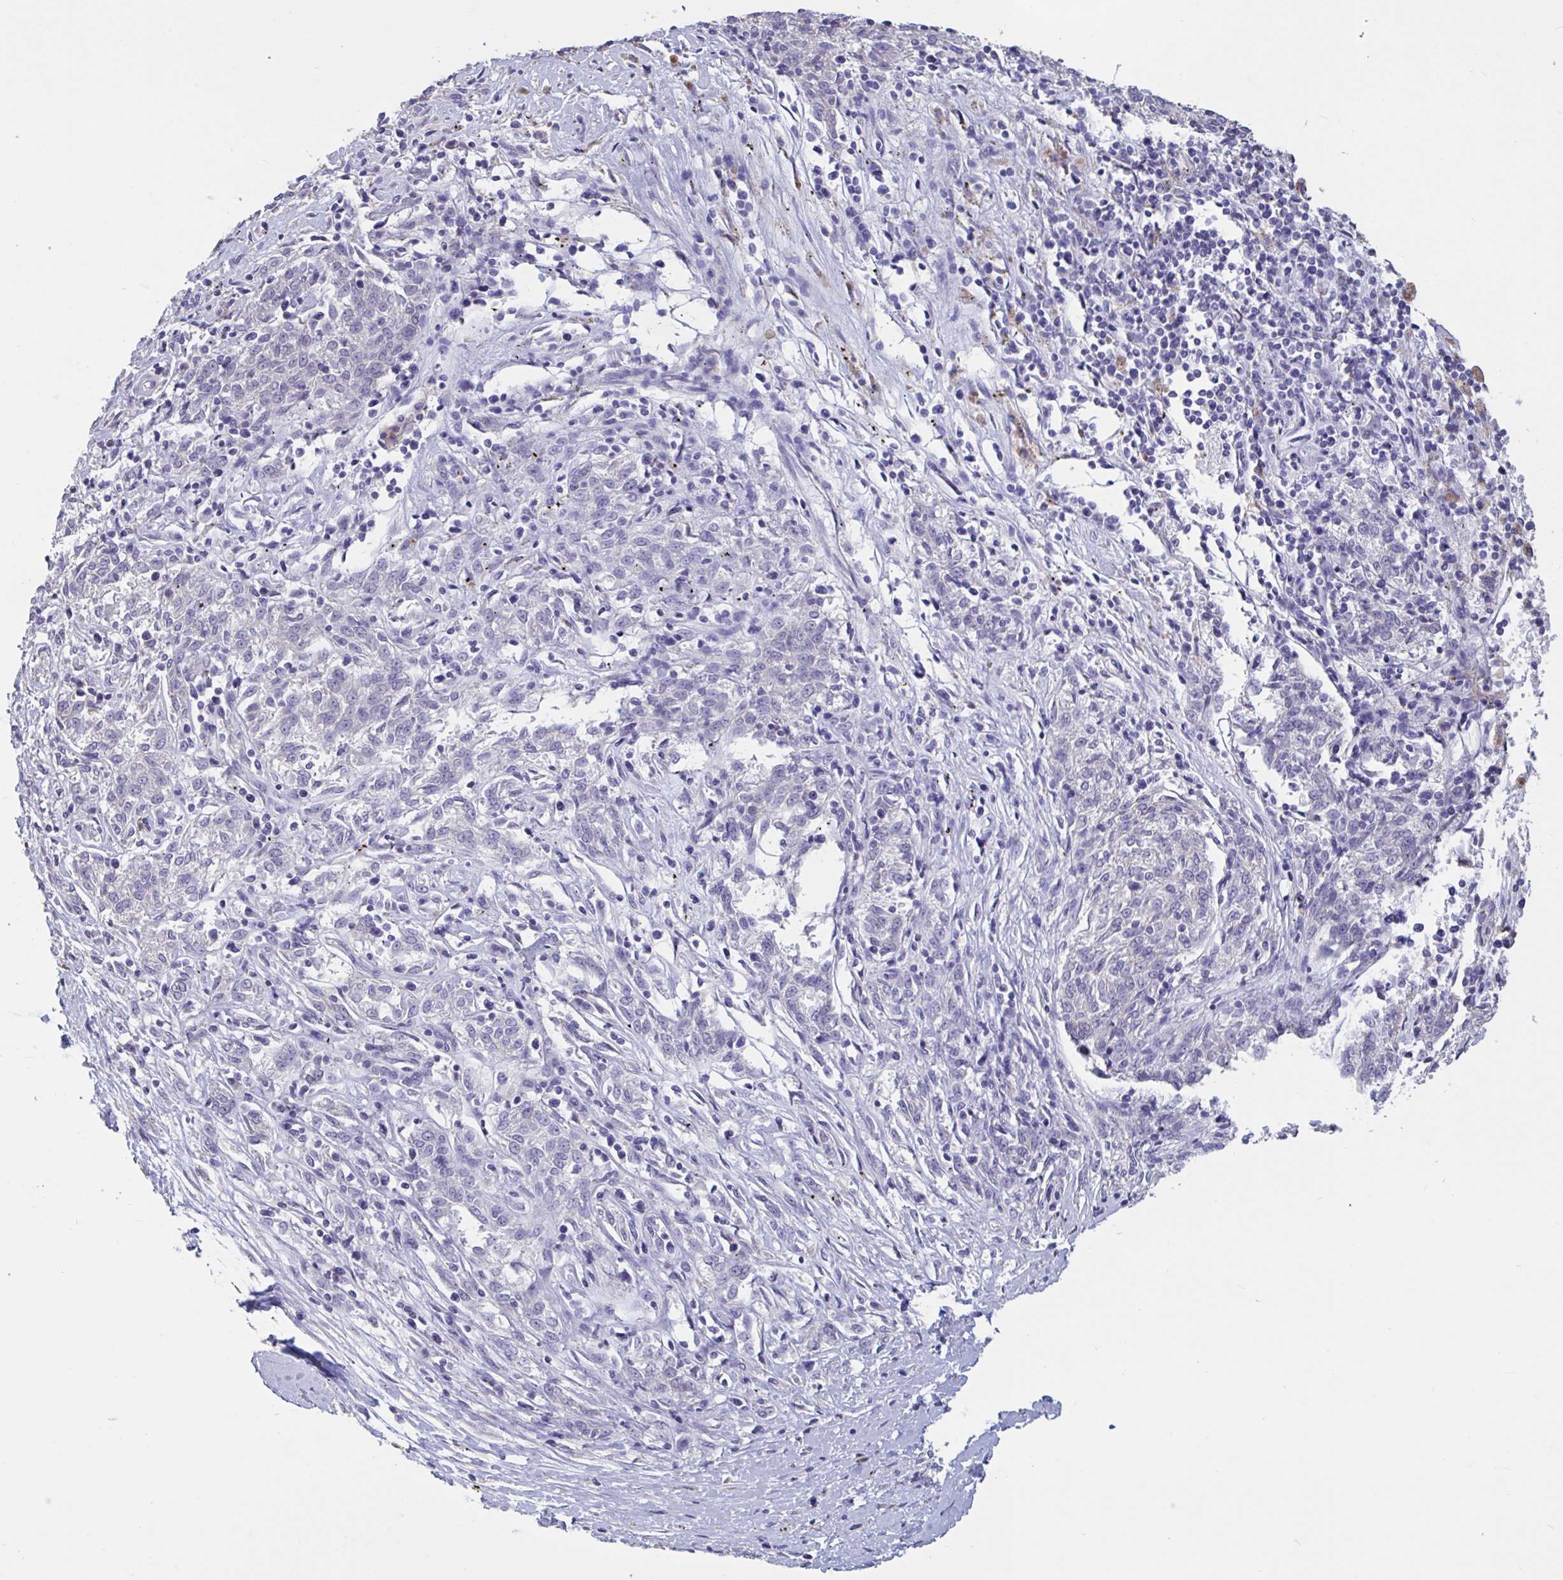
{"staining": {"intensity": "negative", "quantity": "none", "location": "none"}, "tissue": "melanoma", "cell_type": "Tumor cells", "image_type": "cancer", "snomed": [{"axis": "morphology", "description": "Malignant melanoma, NOS"}, {"axis": "topography", "description": "Skin"}], "caption": "IHC of malignant melanoma shows no positivity in tumor cells.", "gene": "DDX39A", "patient": {"sex": "female", "age": 72}}